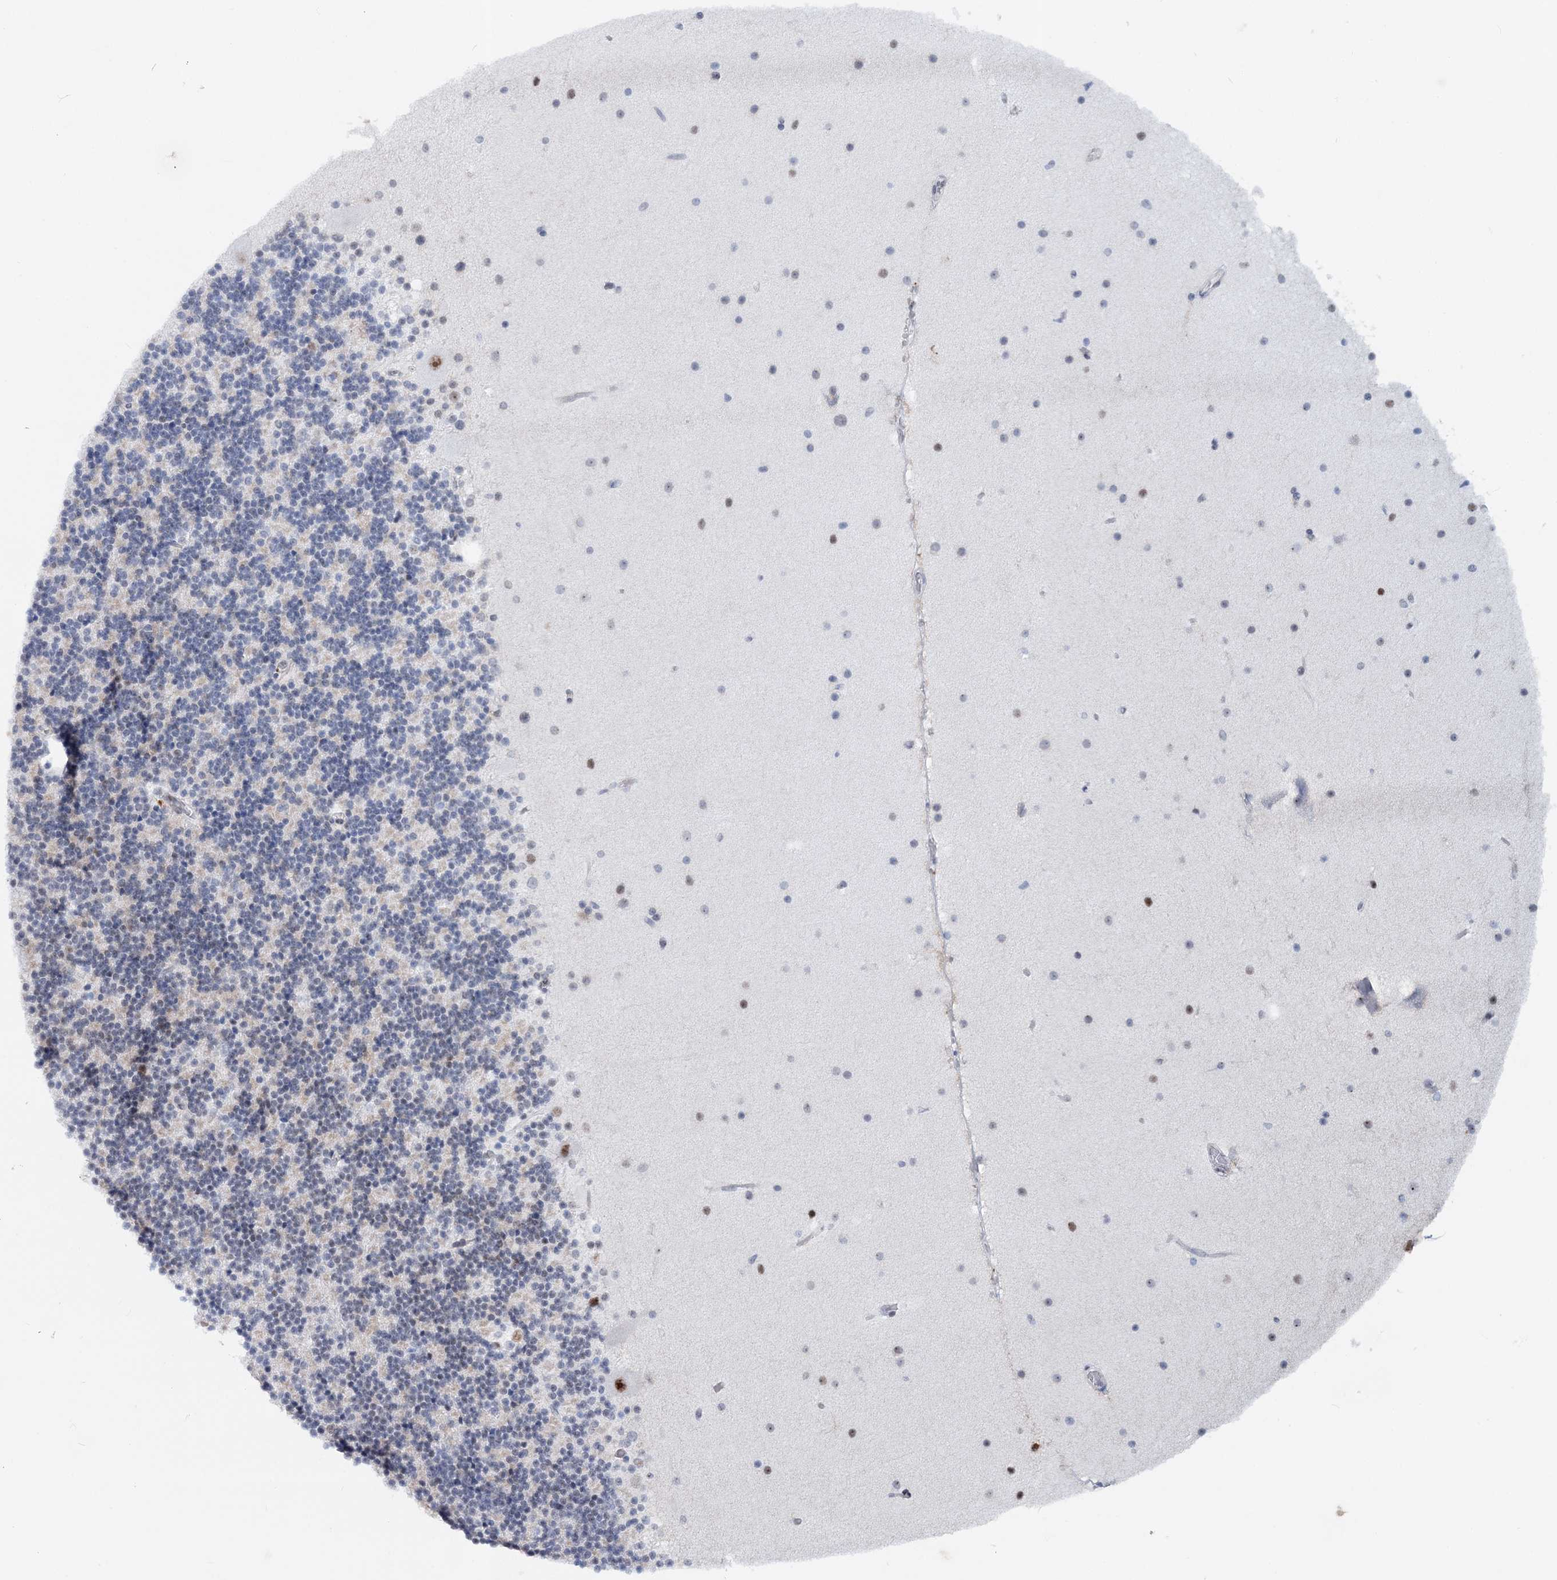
{"staining": {"intensity": "negative", "quantity": "none", "location": "none"}, "tissue": "cerebellum", "cell_type": "Cells in granular layer", "image_type": "normal", "snomed": [{"axis": "morphology", "description": "Normal tissue, NOS"}, {"axis": "topography", "description": "Cerebellum"}], "caption": "Cells in granular layer are negative for protein expression in unremarkable human cerebellum. The staining was performed using DAB (3,3'-diaminobenzidine) to visualize the protein expression in brown, while the nuclei were stained in blue with hematoxylin (Magnification: 20x).", "gene": "ASCL4", "patient": {"sex": "male", "age": 57}}